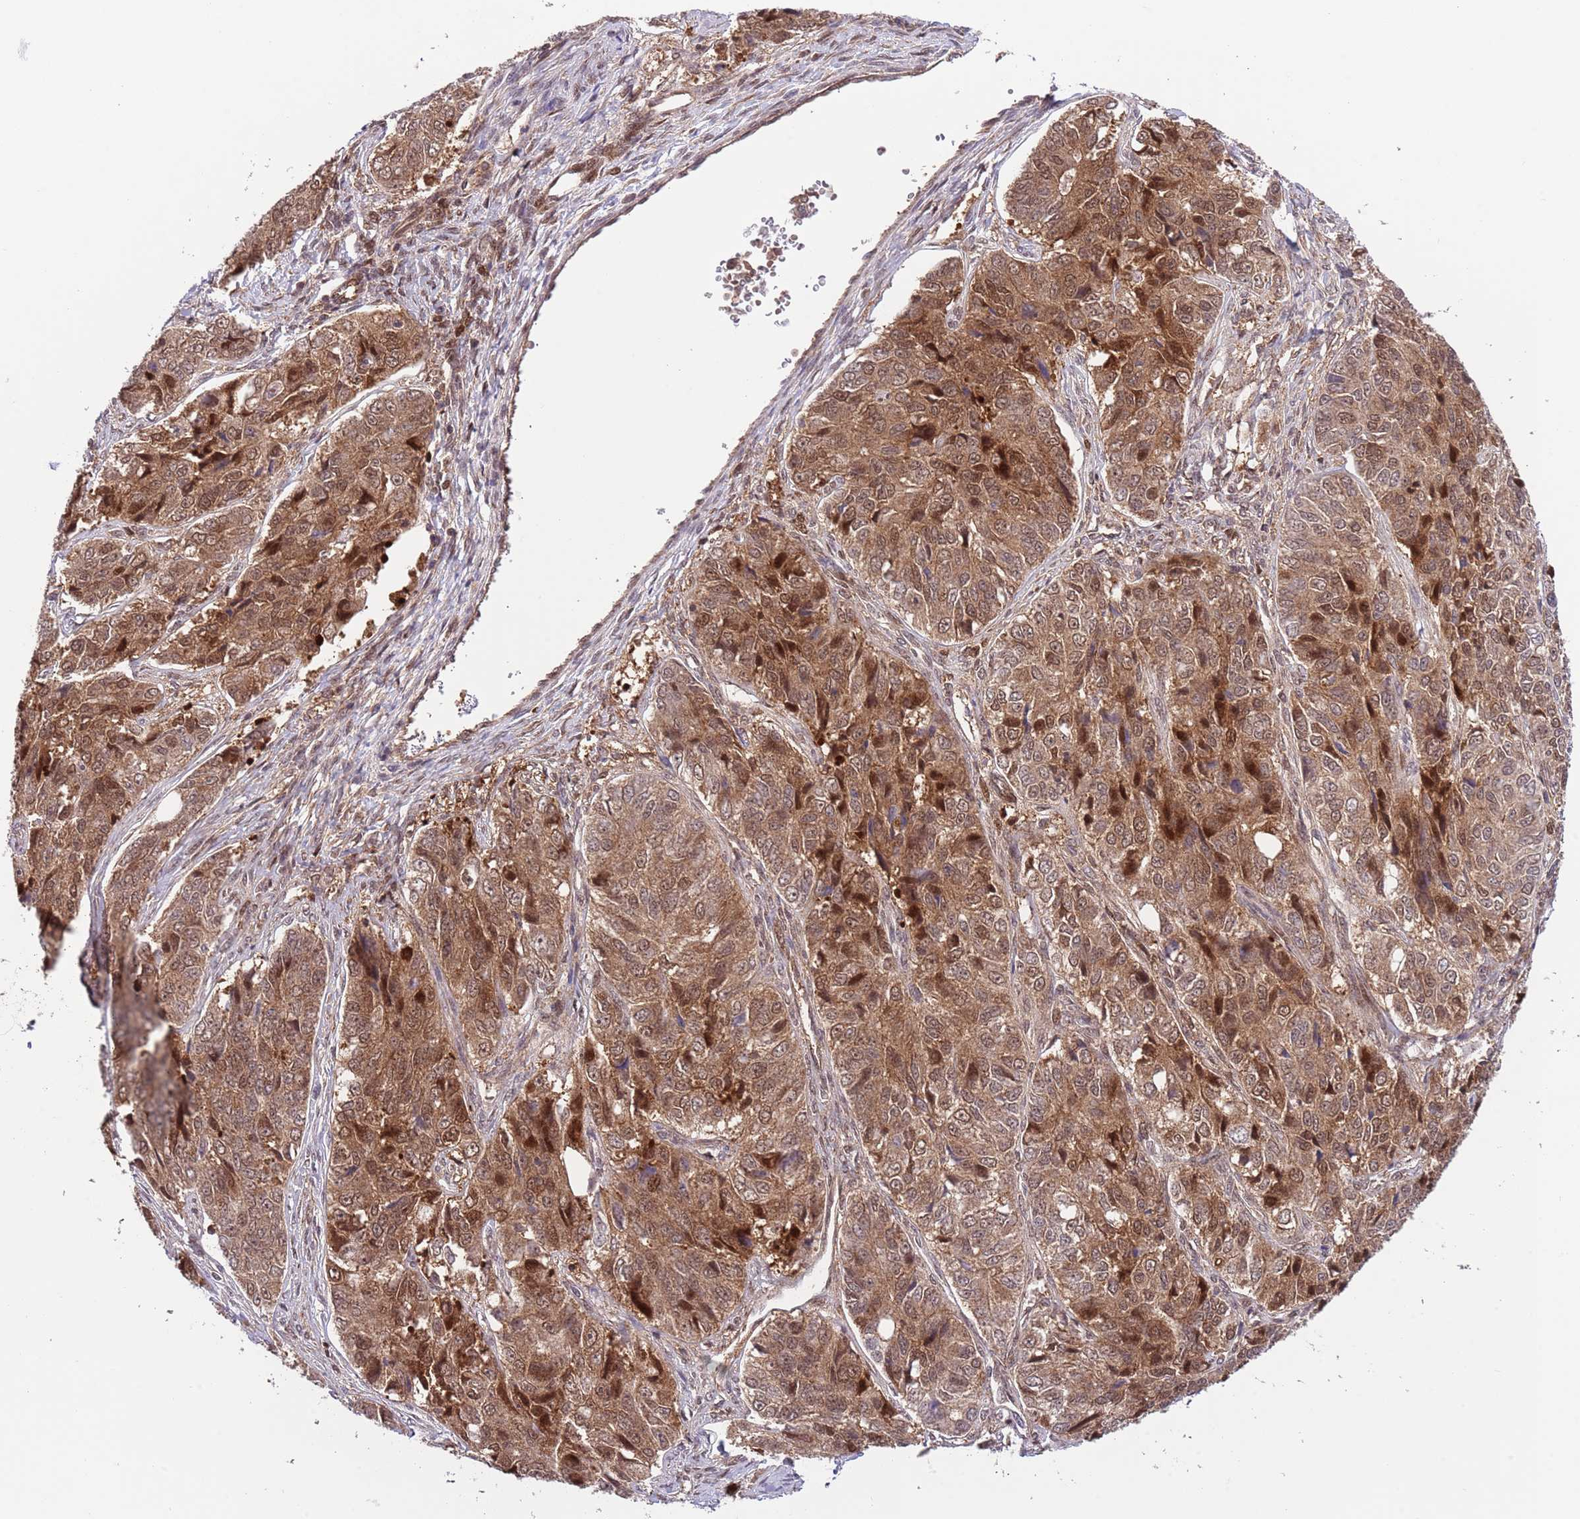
{"staining": {"intensity": "moderate", "quantity": ">75%", "location": "cytoplasmic/membranous,nuclear"}, "tissue": "ovarian cancer", "cell_type": "Tumor cells", "image_type": "cancer", "snomed": [{"axis": "morphology", "description": "Carcinoma, endometroid"}, {"axis": "topography", "description": "Ovary"}], "caption": "High-magnification brightfield microscopy of endometroid carcinoma (ovarian) stained with DAB (brown) and counterstained with hematoxylin (blue). tumor cells exhibit moderate cytoplasmic/membranous and nuclear positivity is identified in approximately>75% of cells.", "gene": "HDHD2", "patient": {"sex": "female", "age": 51}}